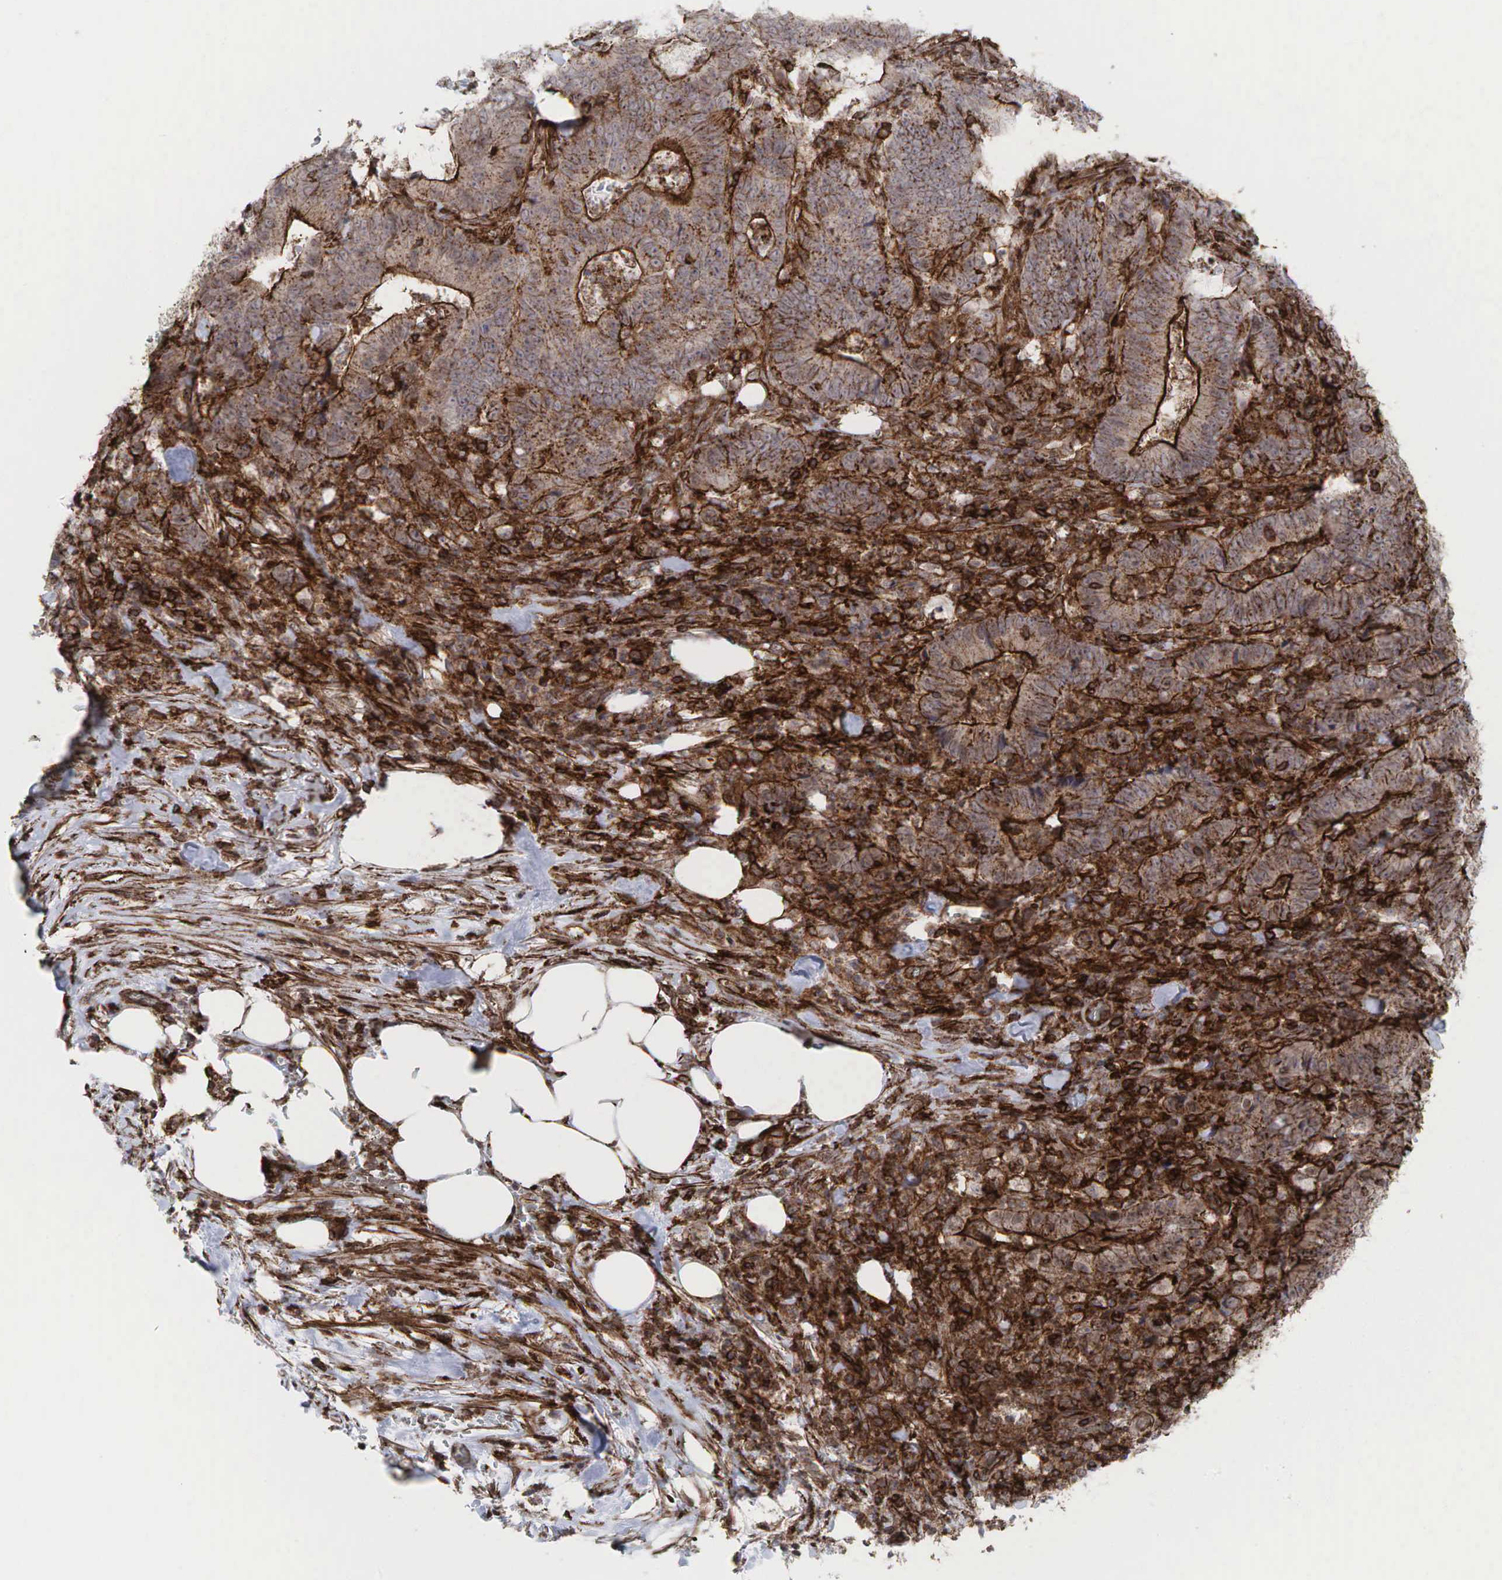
{"staining": {"intensity": "strong", "quantity": ">75%", "location": "cytoplasmic/membranous"}, "tissue": "colorectal cancer", "cell_type": "Tumor cells", "image_type": "cancer", "snomed": [{"axis": "morphology", "description": "Adenocarcinoma, NOS"}, {"axis": "topography", "description": "Colon"}], "caption": "Adenocarcinoma (colorectal) tissue reveals strong cytoplasmic/membranous staining in approximately >75% of tumor cells, visualized by immunohistochemistry.", "gene": "GPRASP1", "patient": {"sex": "female", "age": 76}}